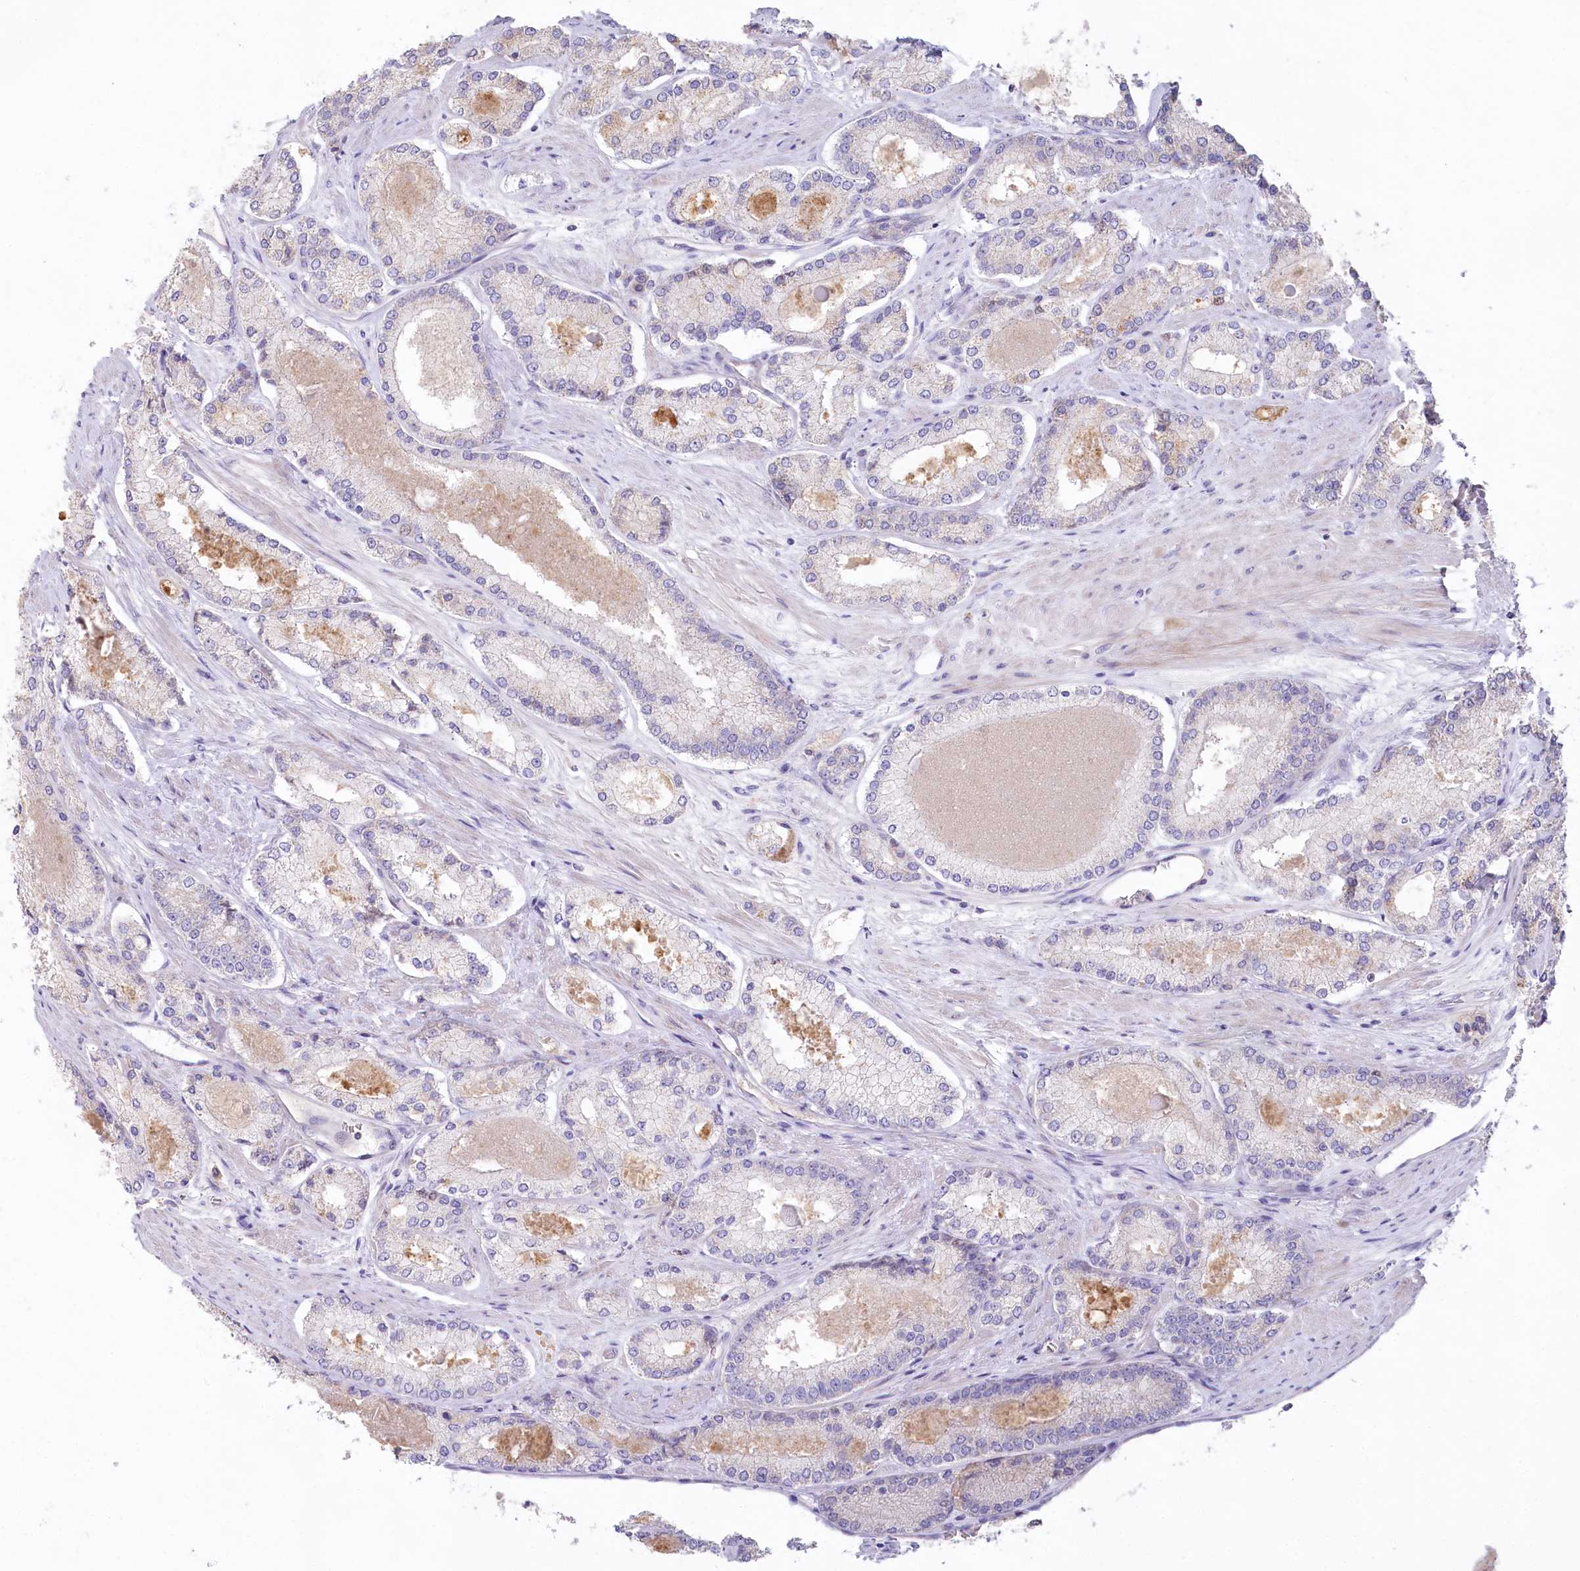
{"staining": {"intensity": "negative", "quantity": "none", "location": "none"}, "tissue": "prostate cancer", "cell_type": "Tumor cells", "image_type": "cancer", "snomed": [{"axis": "morphology", "description": "Adenocarcinoma, Low grade"}, {"axis": "topography", "description": "Prostate"}], "caption": "This is an immunohistochemistry (IHC) histopathology image of human prostate low-grade adenocarcinoma. There is no positivity in tumor cells.", "gene": "SLC6A11", "patient": {"sex": "male", "age": 74}}